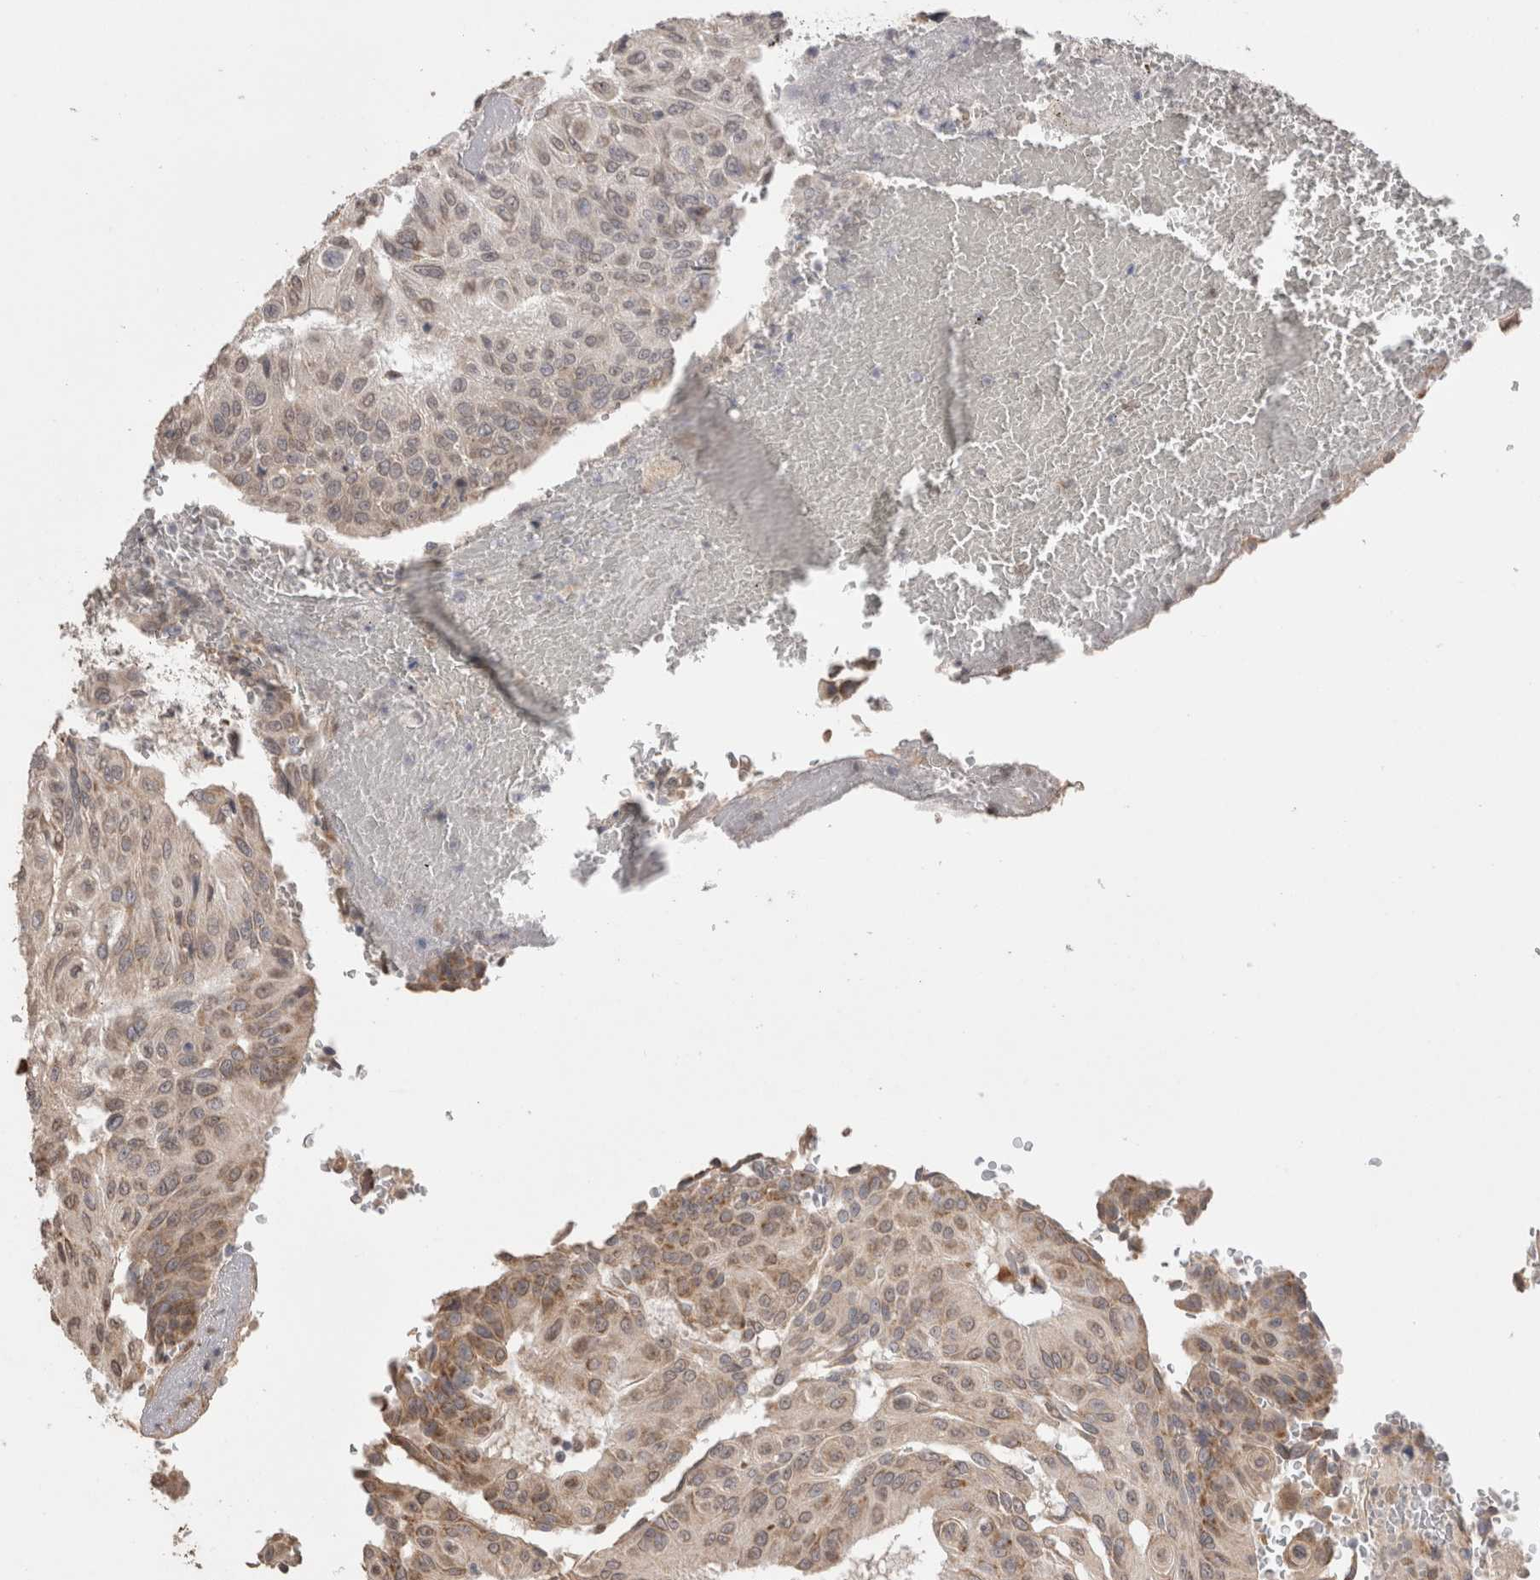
{"staining": {"intensity": "weak", "quantity": ">75%", "location": "cytoplasmic/membranous"}, "tissue": "urothelial cancer", "cell_type": "Tumor cells", "image_type": "cancer", "snomed": [{"axis": "morphology", "description": "Urothelial carcinoma, High grade"}, {"axis": "topography", "description": "Urinary bladder"}], "caption": "There is low levels of weak cytoplasmic/membranous staining in tumor cells of high-grade urothelial carcinoma, as demonstrated by immunohistochemical staining (brown color).", "gene": "NOMO1", "patient": {"sex": "male", "age": 66}}